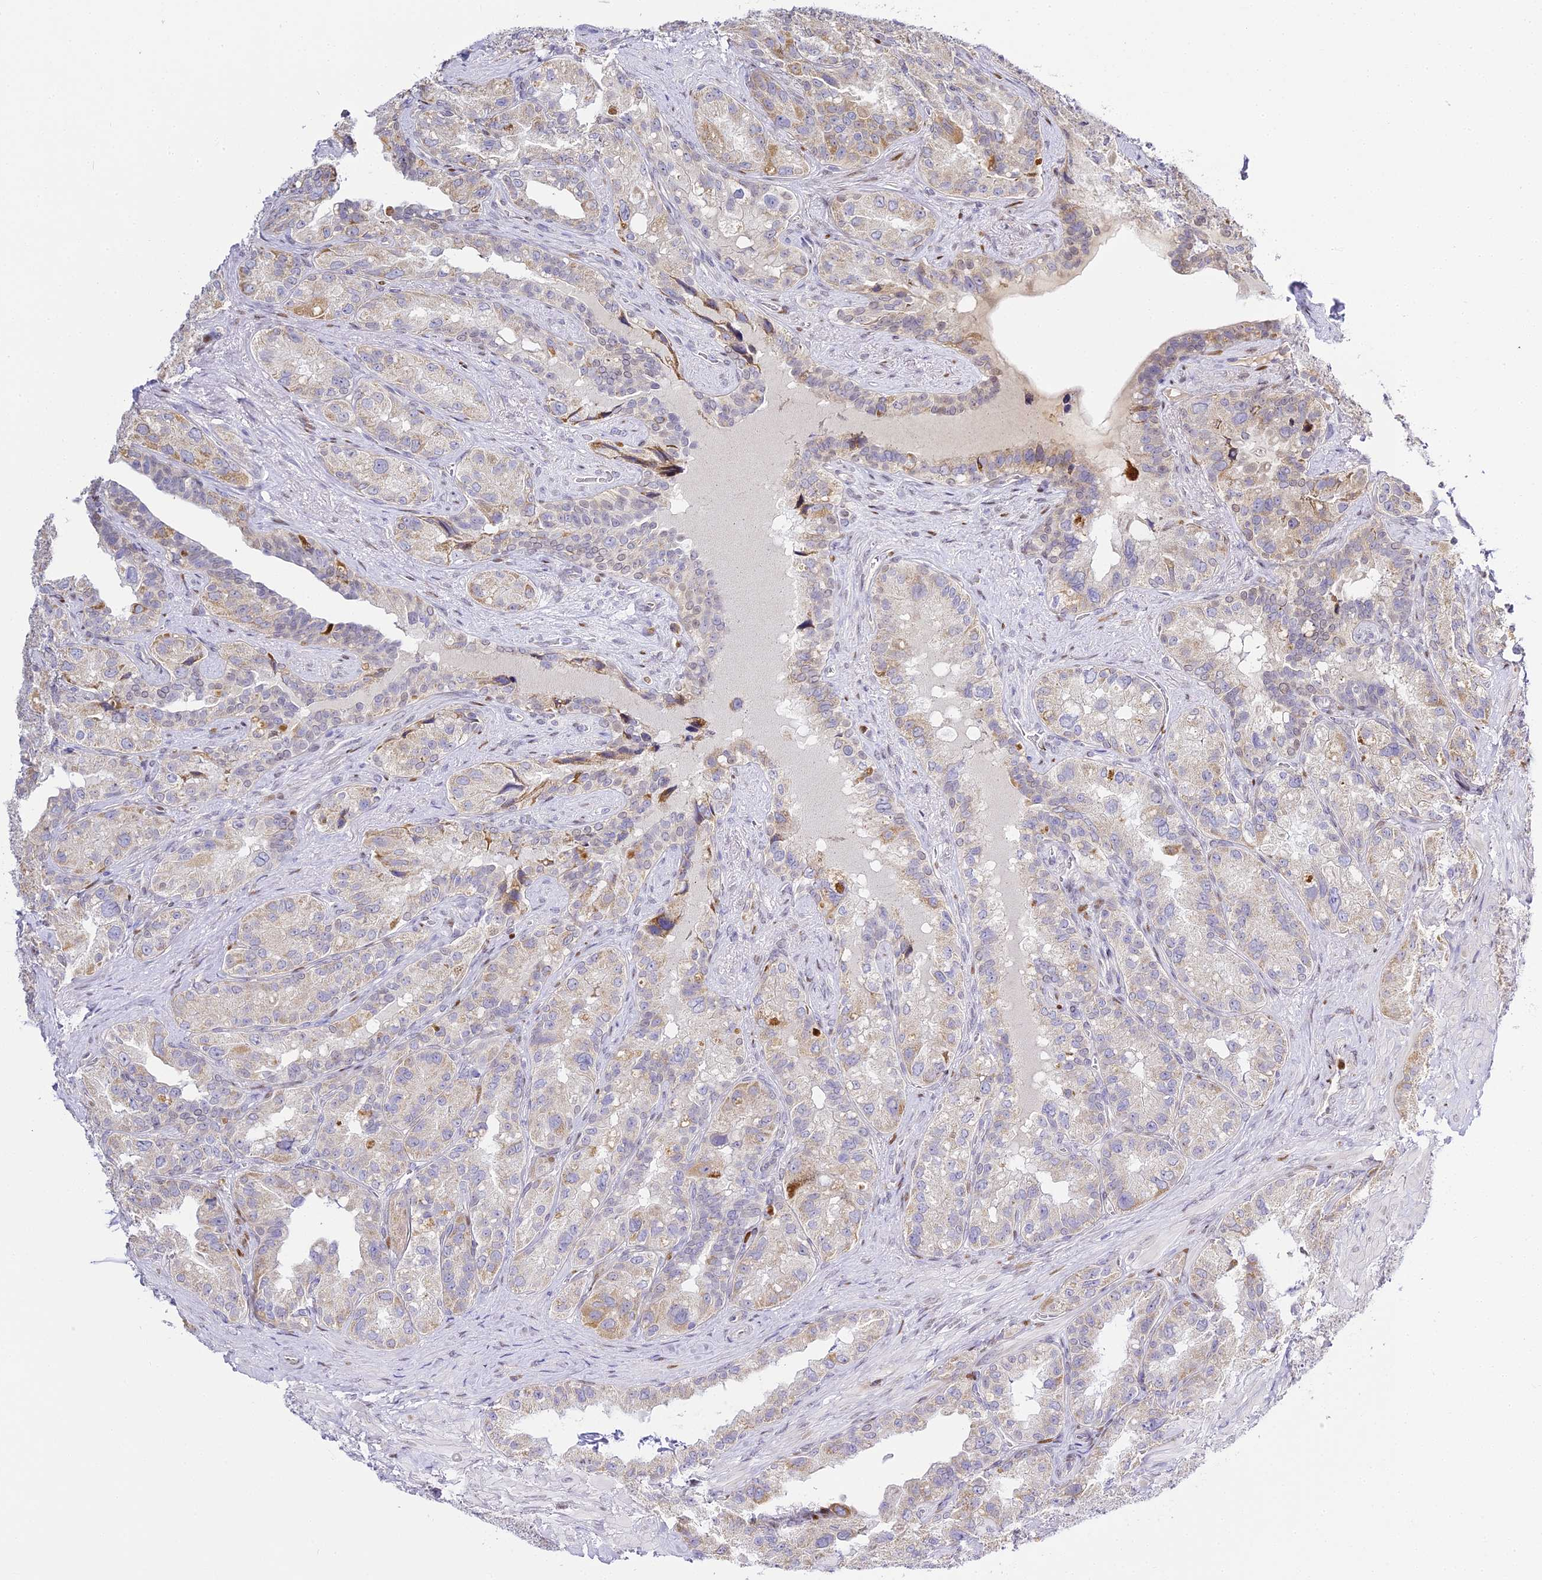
{"staining": {"intensity": "moderate", "quantity": "<25%", "location": "cytoplasmic/membranous"}, "tissue": "seminal vesicle", "cell_type": "Glandular cells", "image_type": "normal", "snomed": [{"axis": "morphology", "description": "Normal tissue, NOS"}, {"axis": "topography", "description": "Seminal veicle"}, {"axis": "topography", "description": "Peripheral nerve tissue"}], "caption": "Approximately <25% of glandular cells in unremarkable seminal vesicle reveal moderate cytoplasmic/membranous protein staining as visualized by brown immunohistochemical staining.", "gene": "SERP1", "patient": {"sex": "male", "age": 67}}